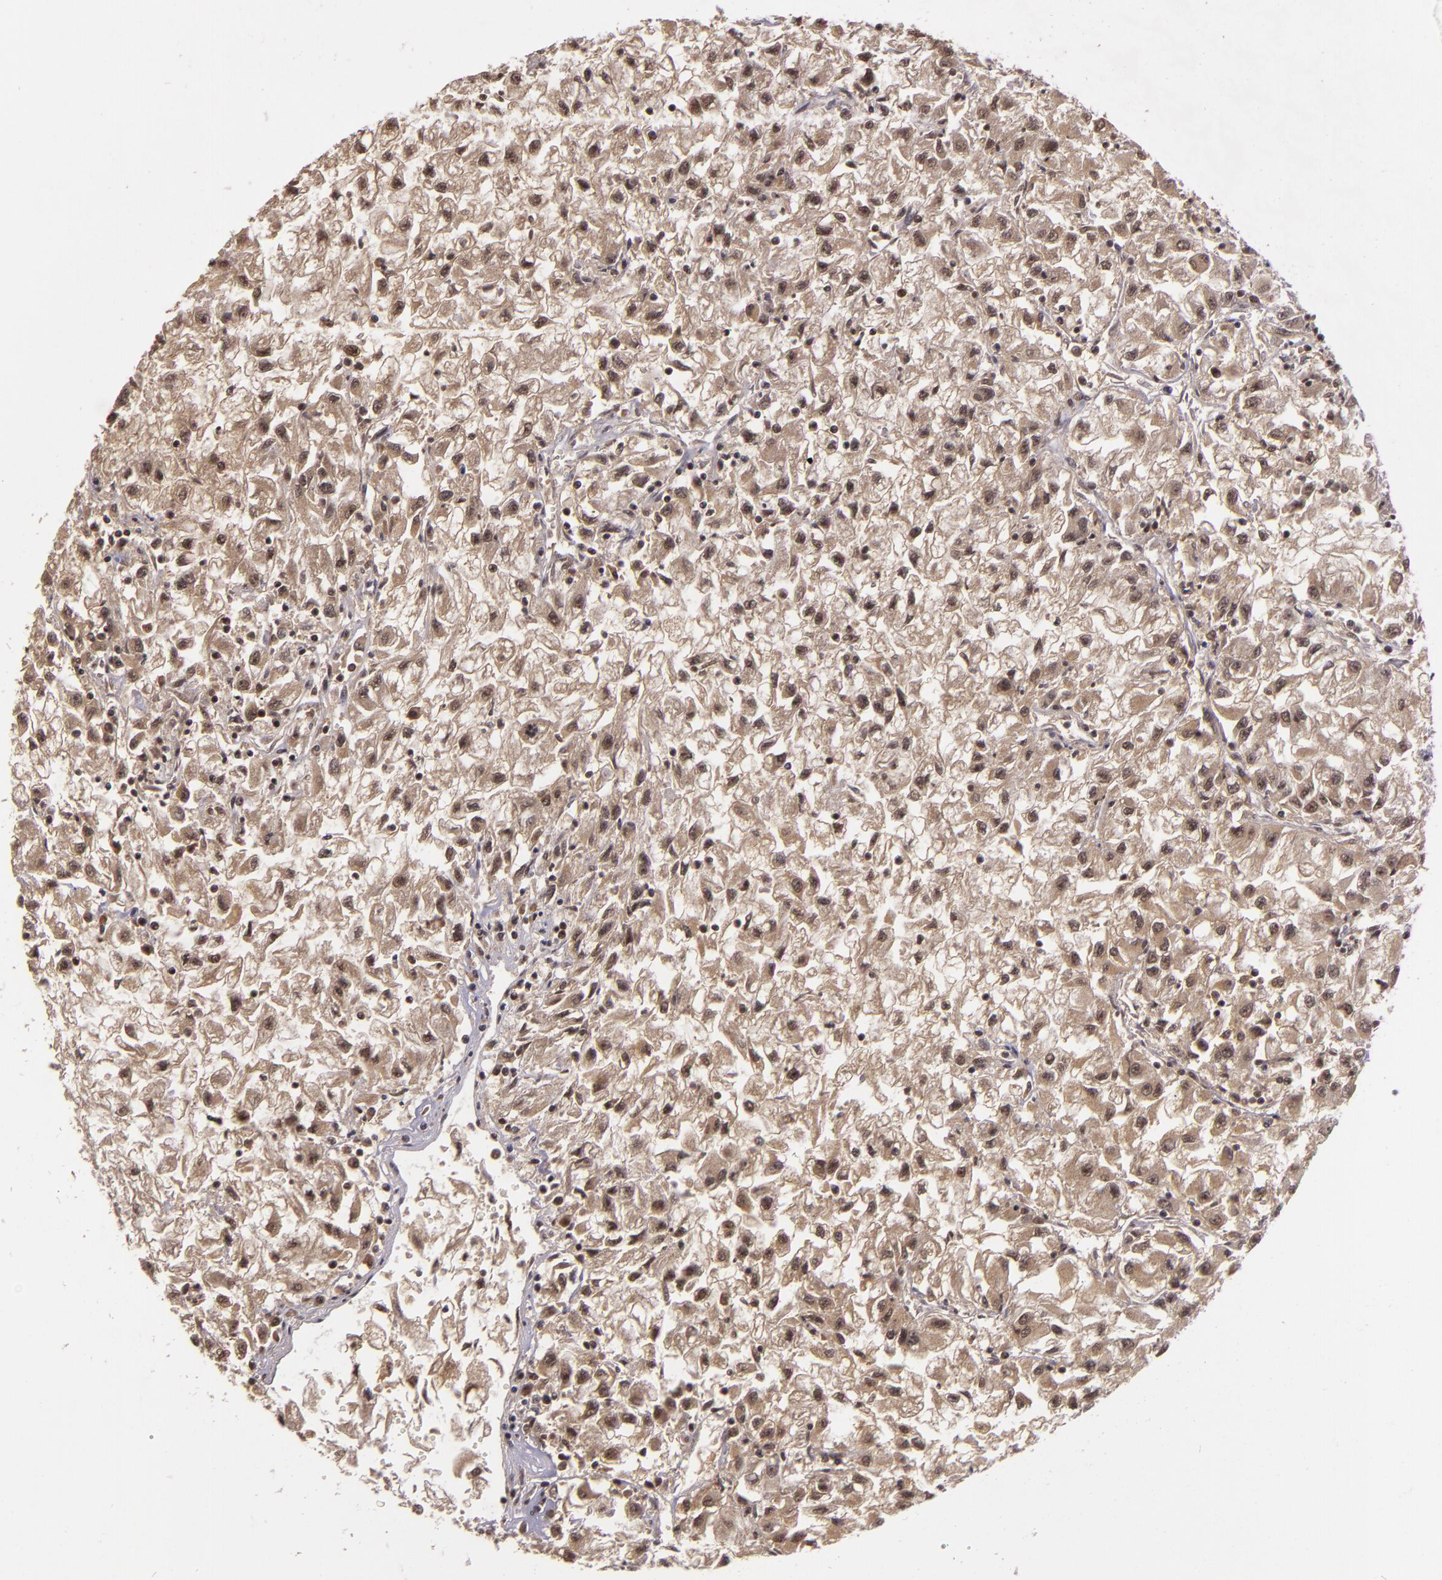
{"staining": {"intensity": "weak", "quantity": "25%-75%", "location": "cytoplasmic/membranous,nuclear"}, "tissue": "renal cancer", "cell_type": "Tumor cells", "image_type": "cancer", "snomed": [{"axis": "morphology", "description": "Adenocarcinoma, NOS"}, {"axis": "topography", "description": "Kidney"}], "caption": "Renal adenocarcinoma stained with a brown dye reveals weak cytoplasmic/membranous and nuclear positive positivity in approximately 25%-75% of tumor cells.", "gene": "TXNRD2", "patient": {"sex": "male", "age": 59}}